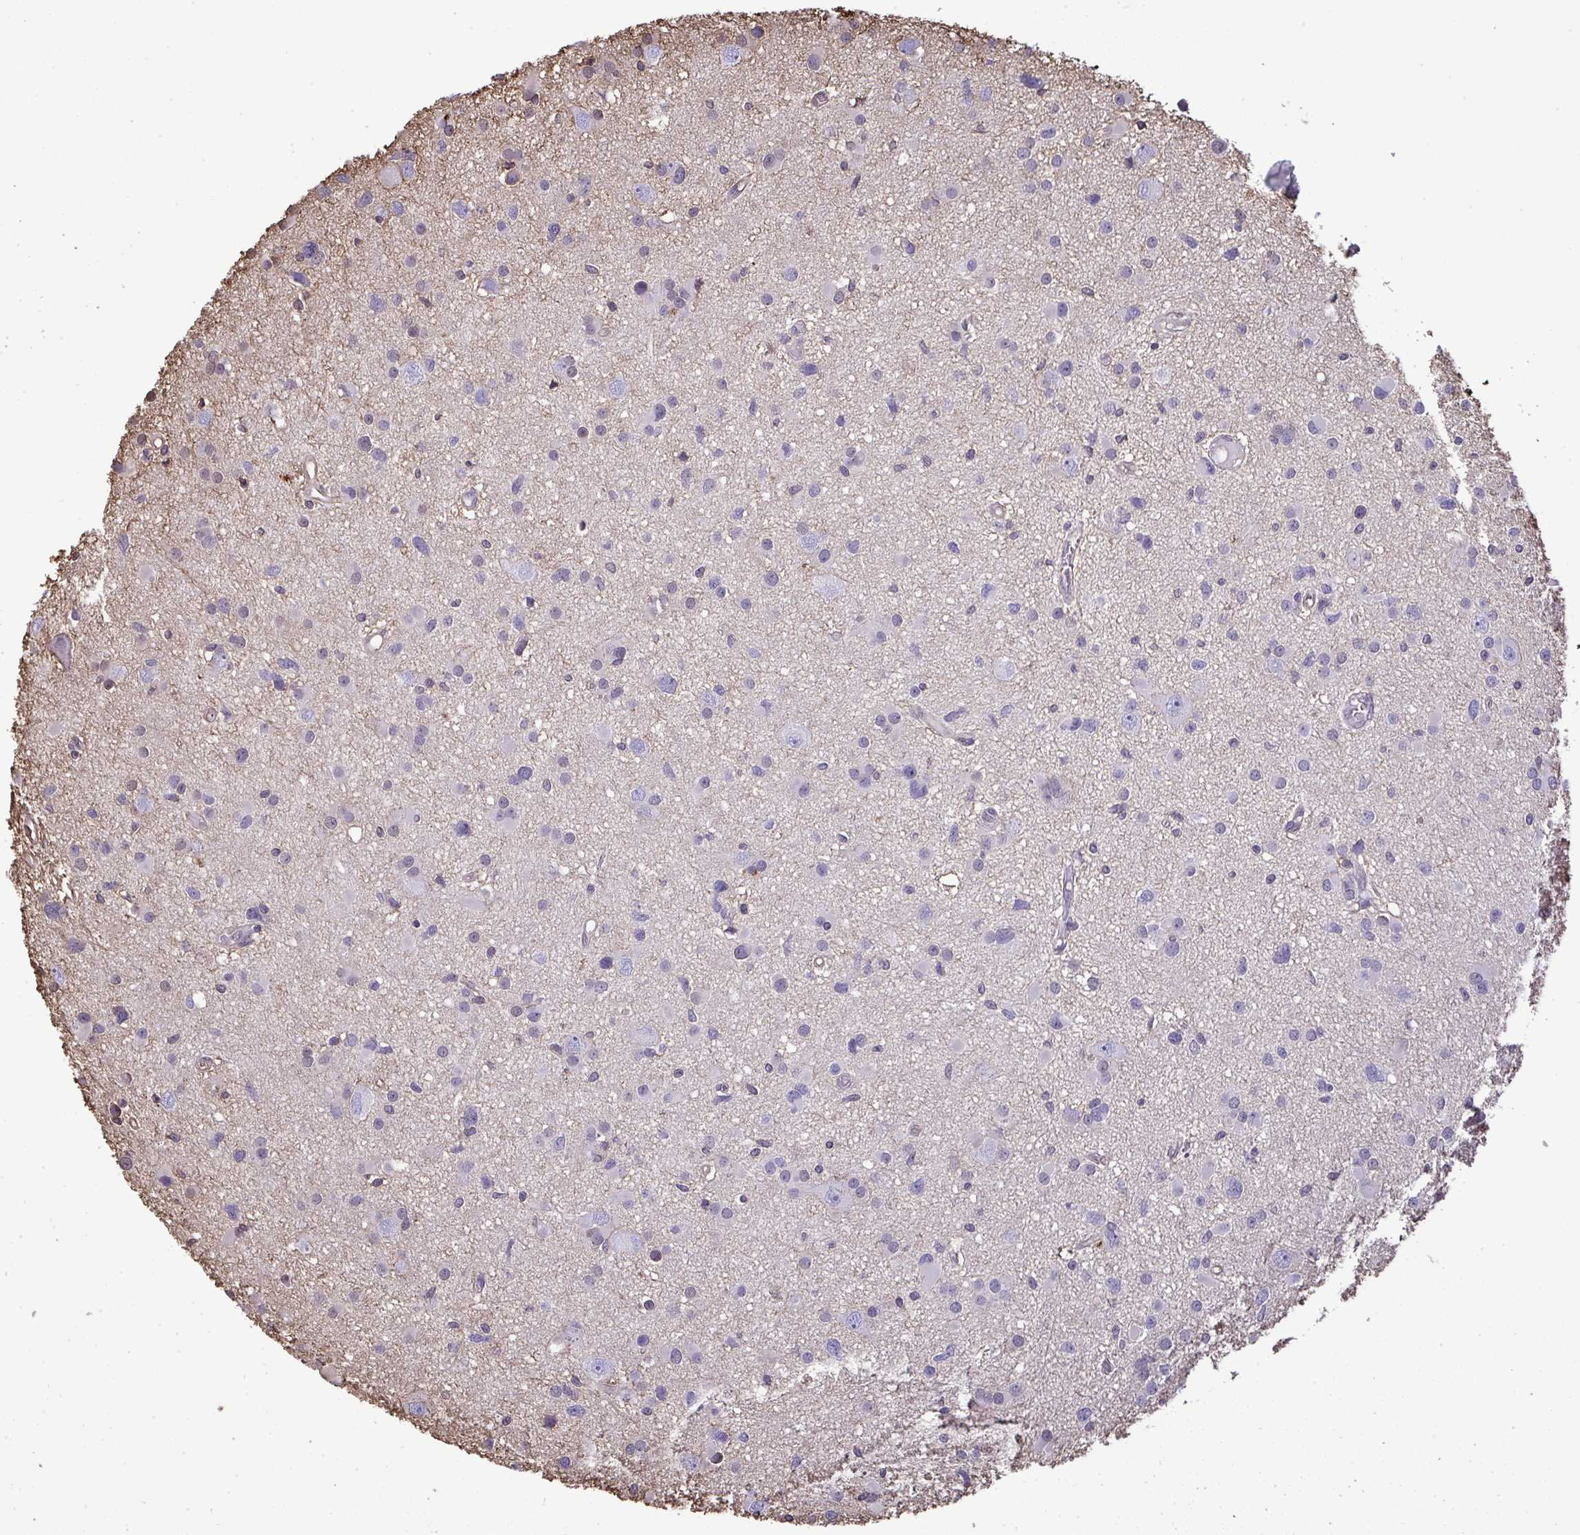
{"staining": {"intensity": "negative", "quantity": "none", "location": "none"}, "tissue": "glioma", "cell_type": "Tumor cells", "image_type": "cancer", "snomed": [{"axis": "morphology", "description": "Glioma, malignant, High grade"}, {"axis": "topography", "description": "Brain"}], "caption": "The micrograph reveals no significant positivity in tumor cells of glioma. (Stains: DAB immunohistochemistry with hematoxylin counter stain, Microscopy: brightfield microscopy at high magnification).", "gene": "ANXA5", "patient": {"sex": "male", "age": 54}}